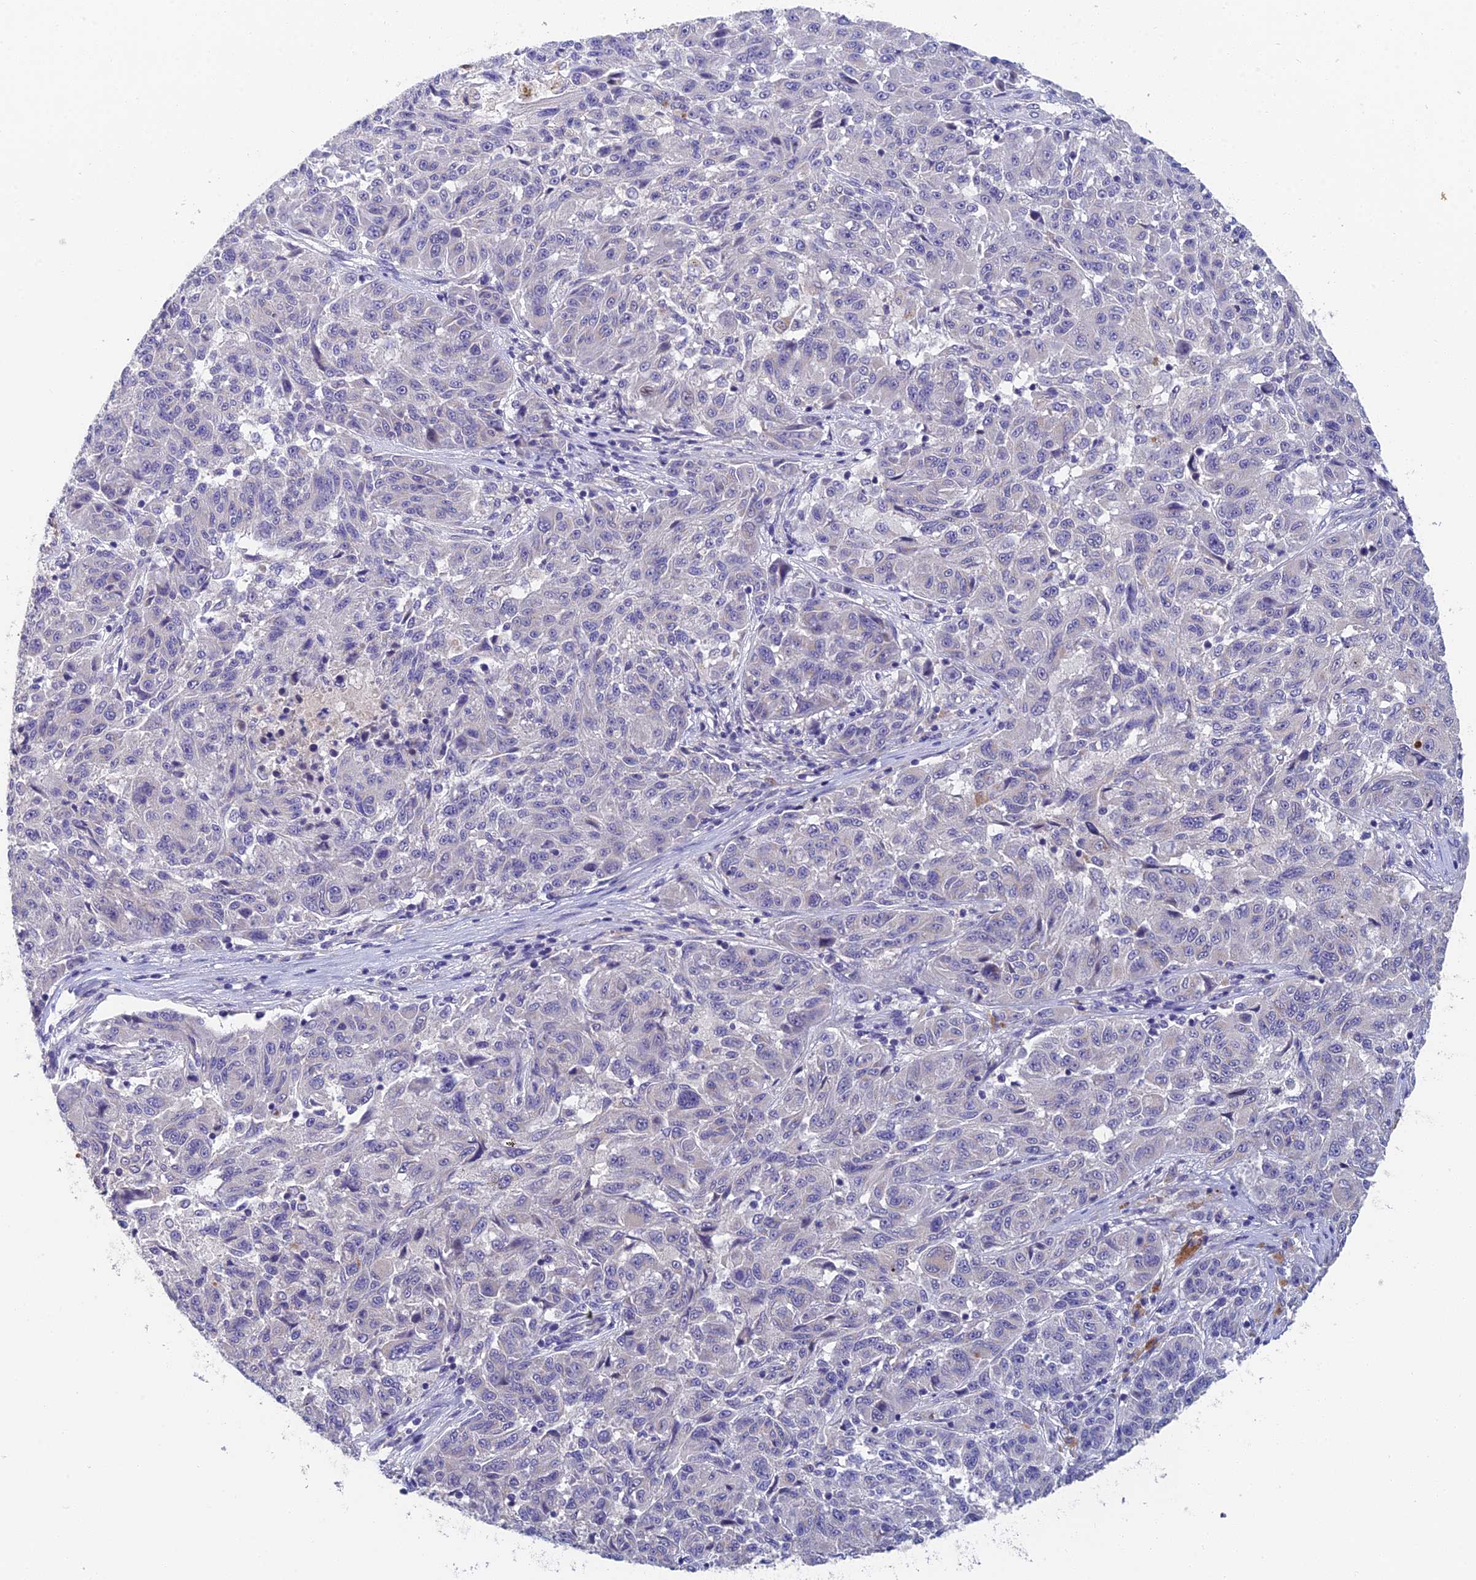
{"staining": {"intensity": "negative", "quantity": "none", "location": "none"}, "tissue": "melanoma", "cell_type": "Tumor cells", "image_type": "cancer", "snomed": [{"axis": "morphology", "description": "Malignant melanoma, NOS"}, {"axis": "topography", "description": "Skin"}], "caption": "Immunohistochemical staining of melanoma shows no significant staining in tumor cells.", "gene": "ADAMTS13", "patient": {"sex": "male", "age": 53}}